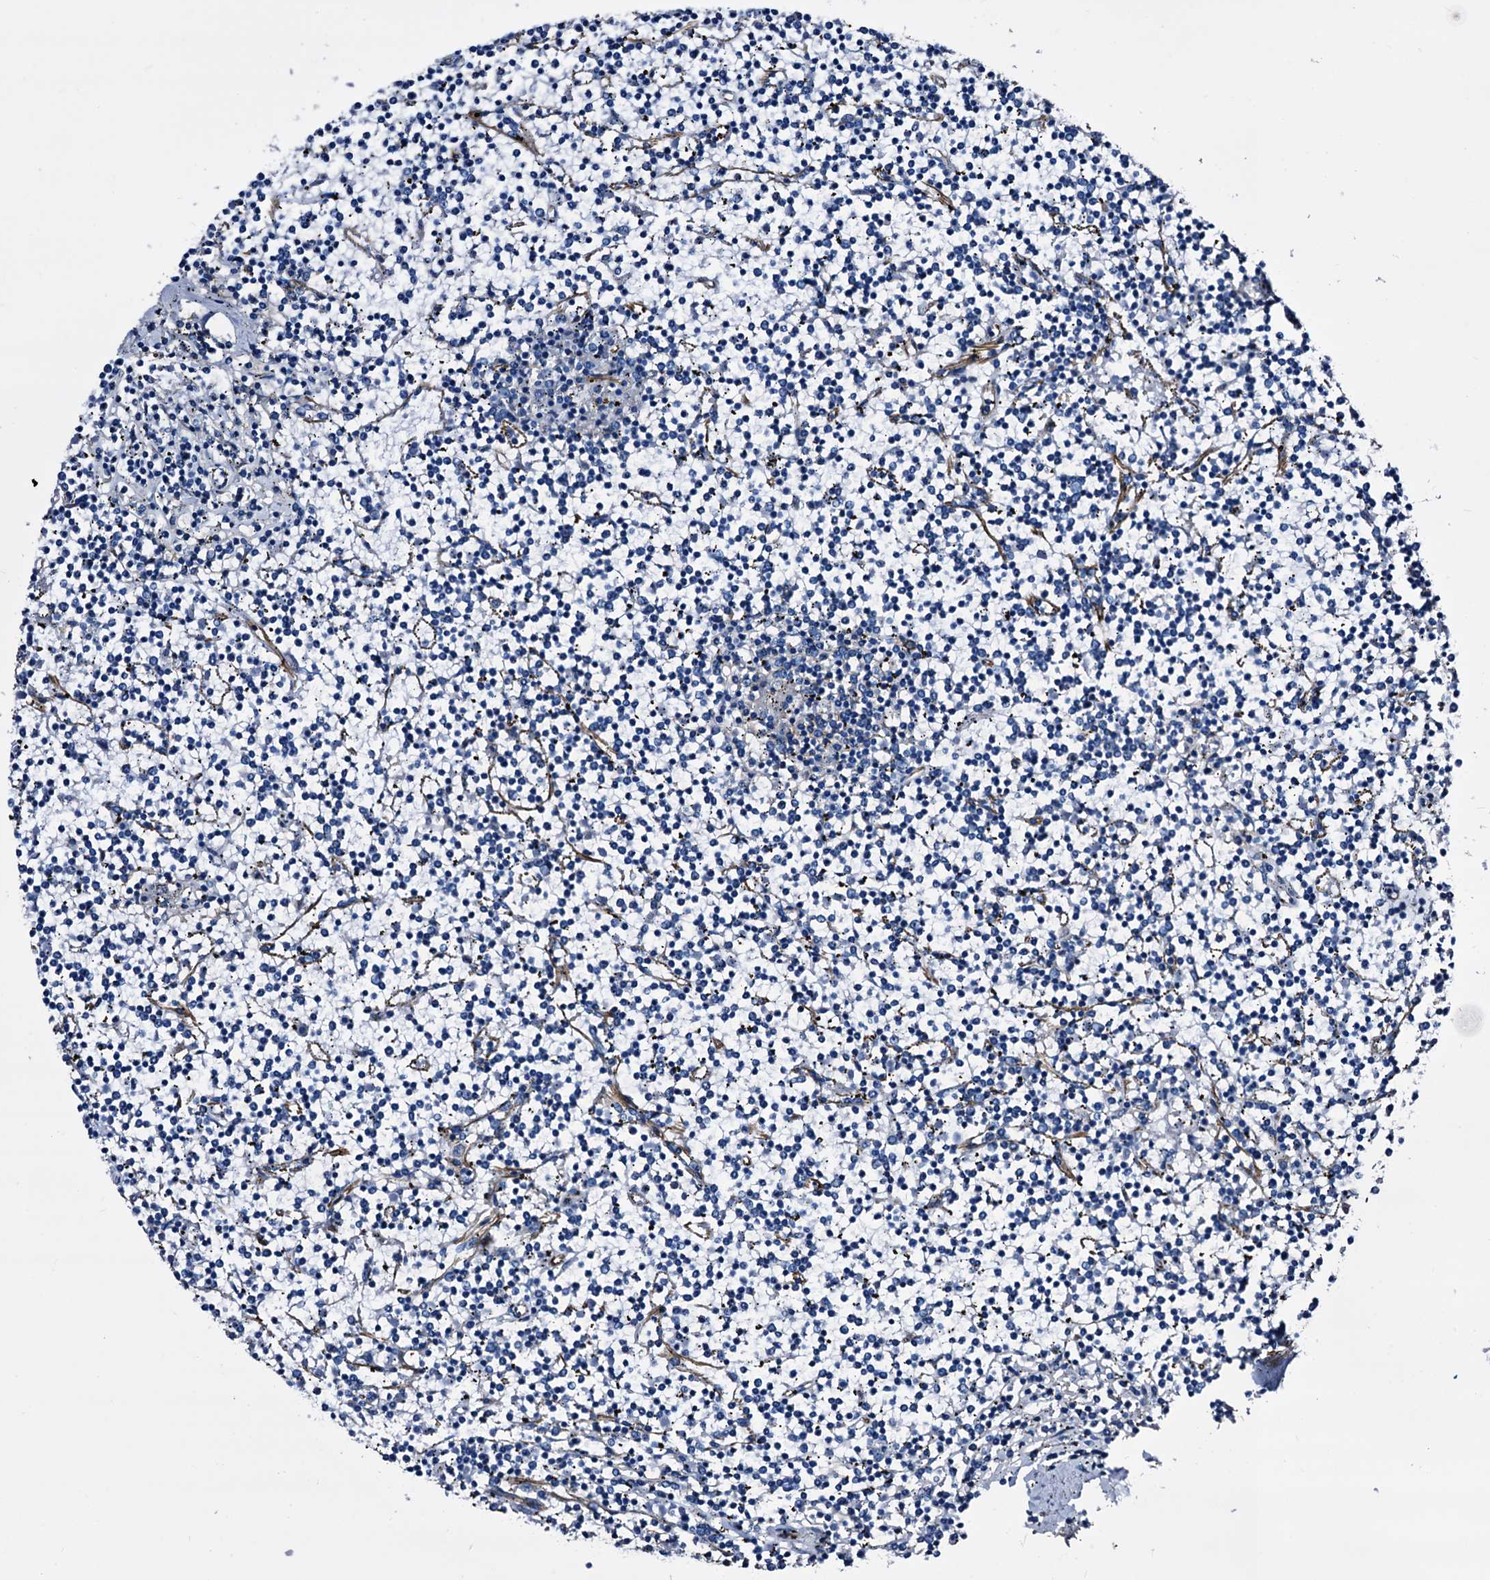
{"staining": {"intensity": "negative", "quantity": "none", "location": "none"}, "tissue": "lymphoma", "cell_type": "Tumor cells", "image_type": "cancer", "snomed": [{"axis": "morphology", "description": "Malignant lymphoma, non-Hodgkin's type, Low grade"}, {"axis": "topography", "description": "Spleen"}], "caption": "Immunohistochemistry histopathology image of malignant lymphoma, non-Hodgkin's type (low-grade) stained for a protein (brown), which reveals no expression in tumor cells.", "gene": "EMG1", "patient": {"sex": "female", "age": 19}}